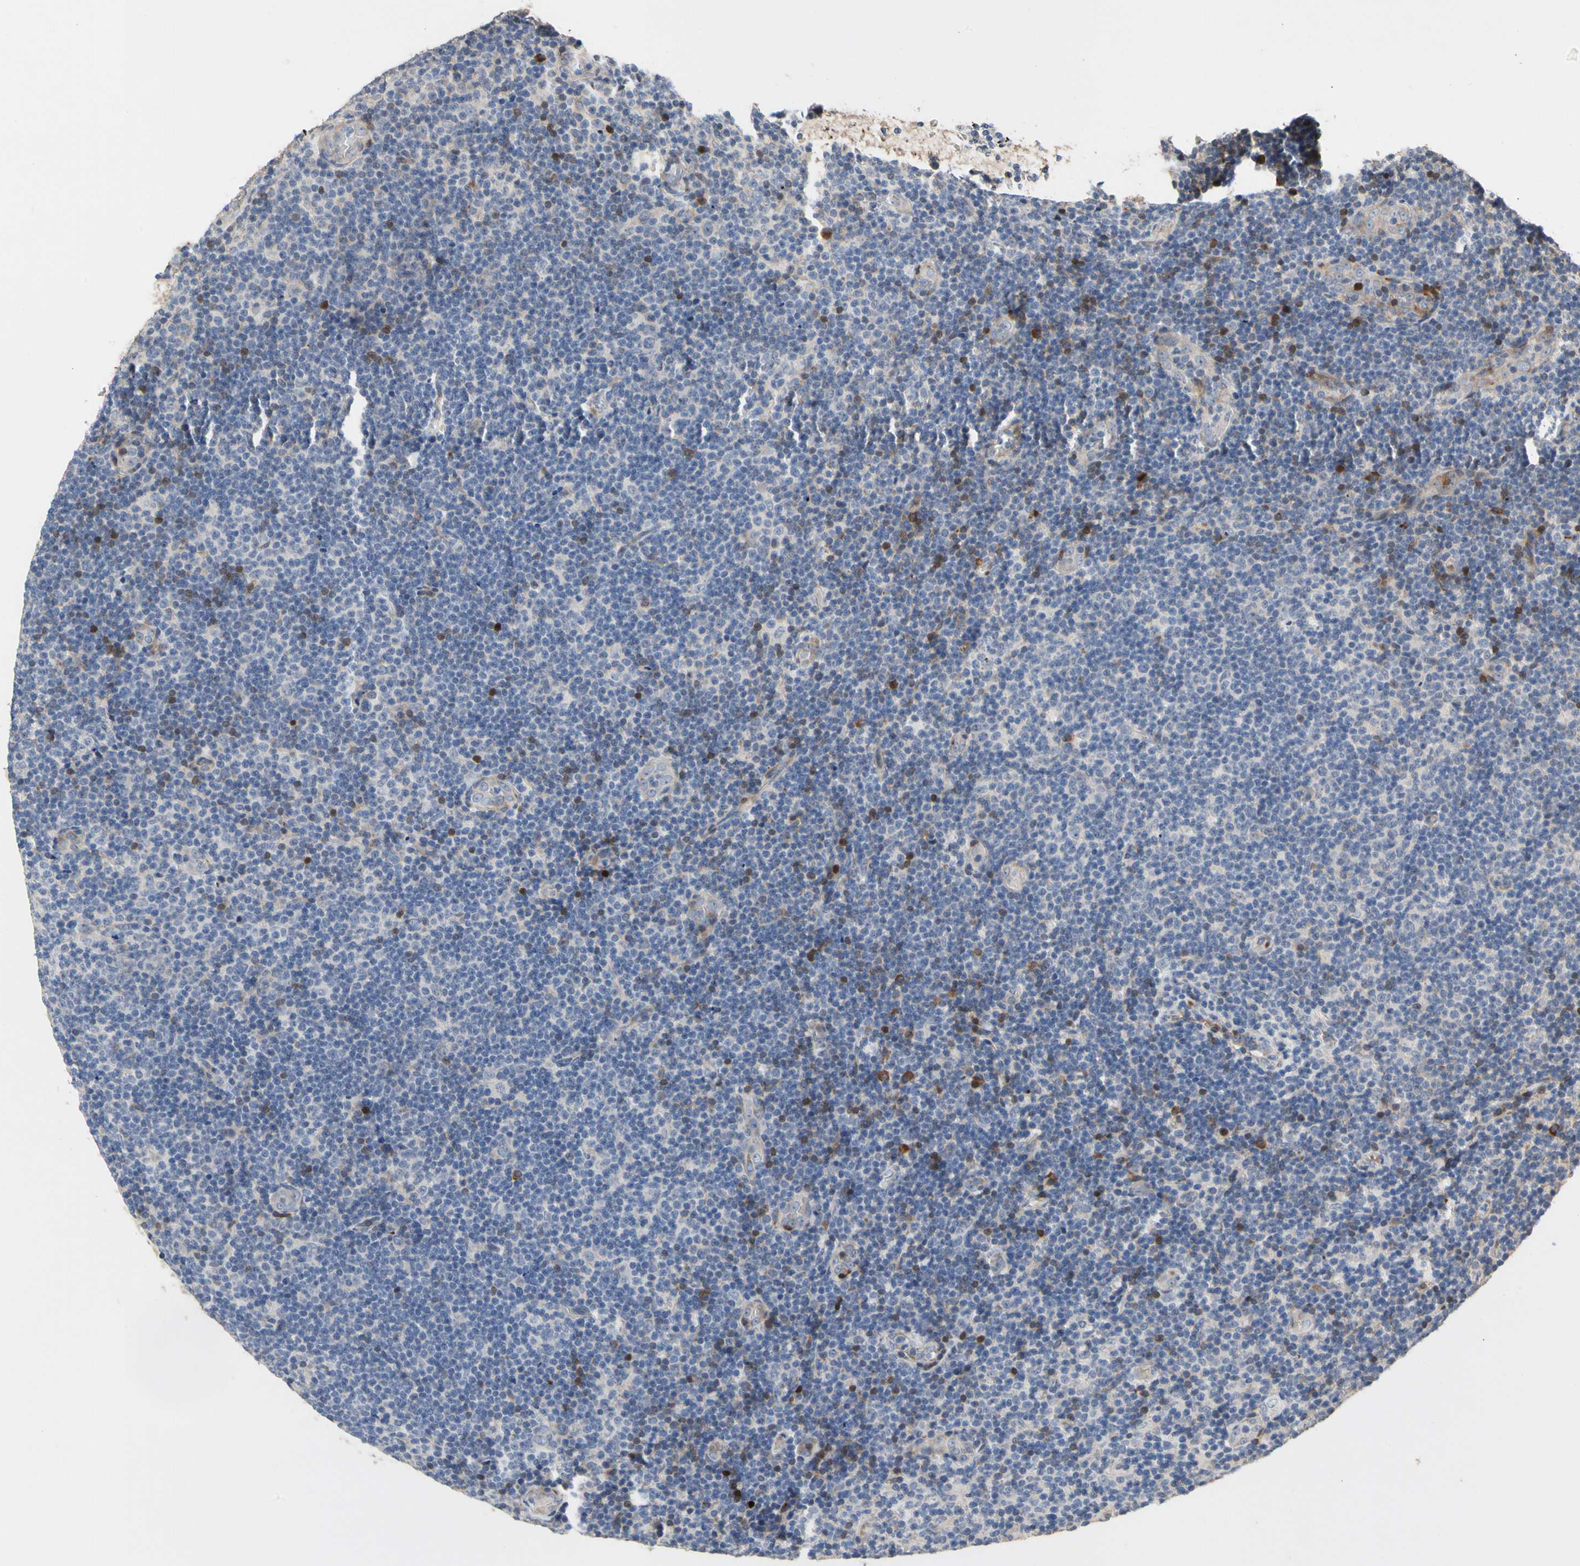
{"staining": {"intensity": "negative", "quantity": "none", "location": "none"}, "tissue": "lymphoma", "cell_type": "Tumor cells", "image_type": "cancer", "snomed": [{"axis": "morphology", "description": "Malignant lymphoma, non-Hodgkin's type, Low grade"}, {"axis": "topography", "description": "Lymph node"}], "caption": "Photomicrograph shows no protein expression in tumor cells of low-grade malignant lymphoma, non-Hodgkin's type tissue.", "gene": "HMGCR", "patient": {"sex": "male", "age": 83}}